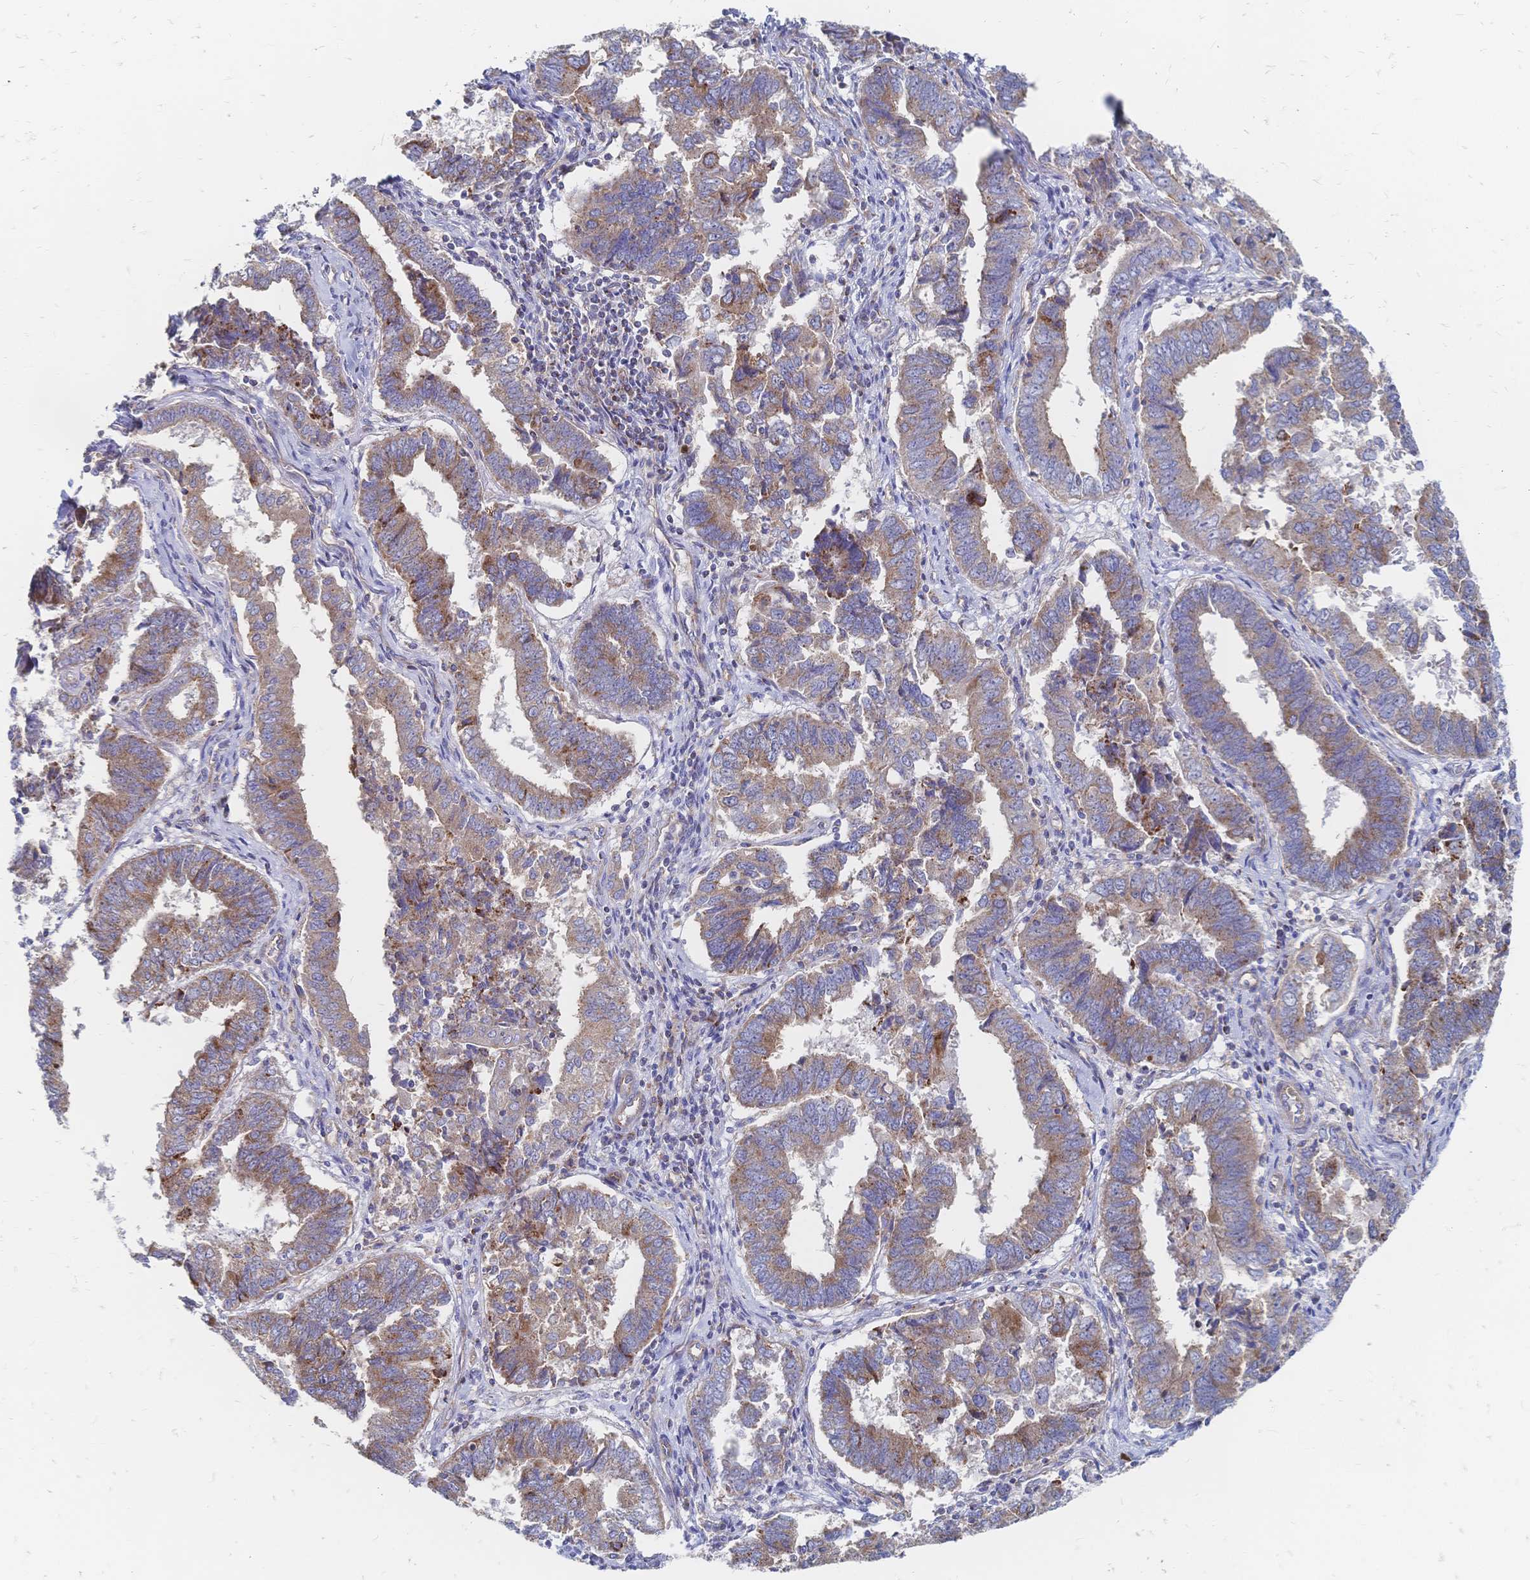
{"staining": {"intensity": "moderate", "quantity": ">75%", "location": "cytoplasmic/membranous"}, "tissue": "endometrial cancer", "cell_type": "Tumor cells", "image_type": "cancer", "snomed": [{"axis": "morphology", "description": "Adenocarcinoma, NOS"}, {"axis": "topography", "description": "Endometrium"}], "caption": "Endometrial adenocarcinoma was stained to show a protein in brown. There is medium levels of moderate cytoplasmic/membranous expression in about >75% of tumor cells. Nuclei are stained in blue.", "gene": "SORBS1", "patient": {"sex": "female", "age": 72}}